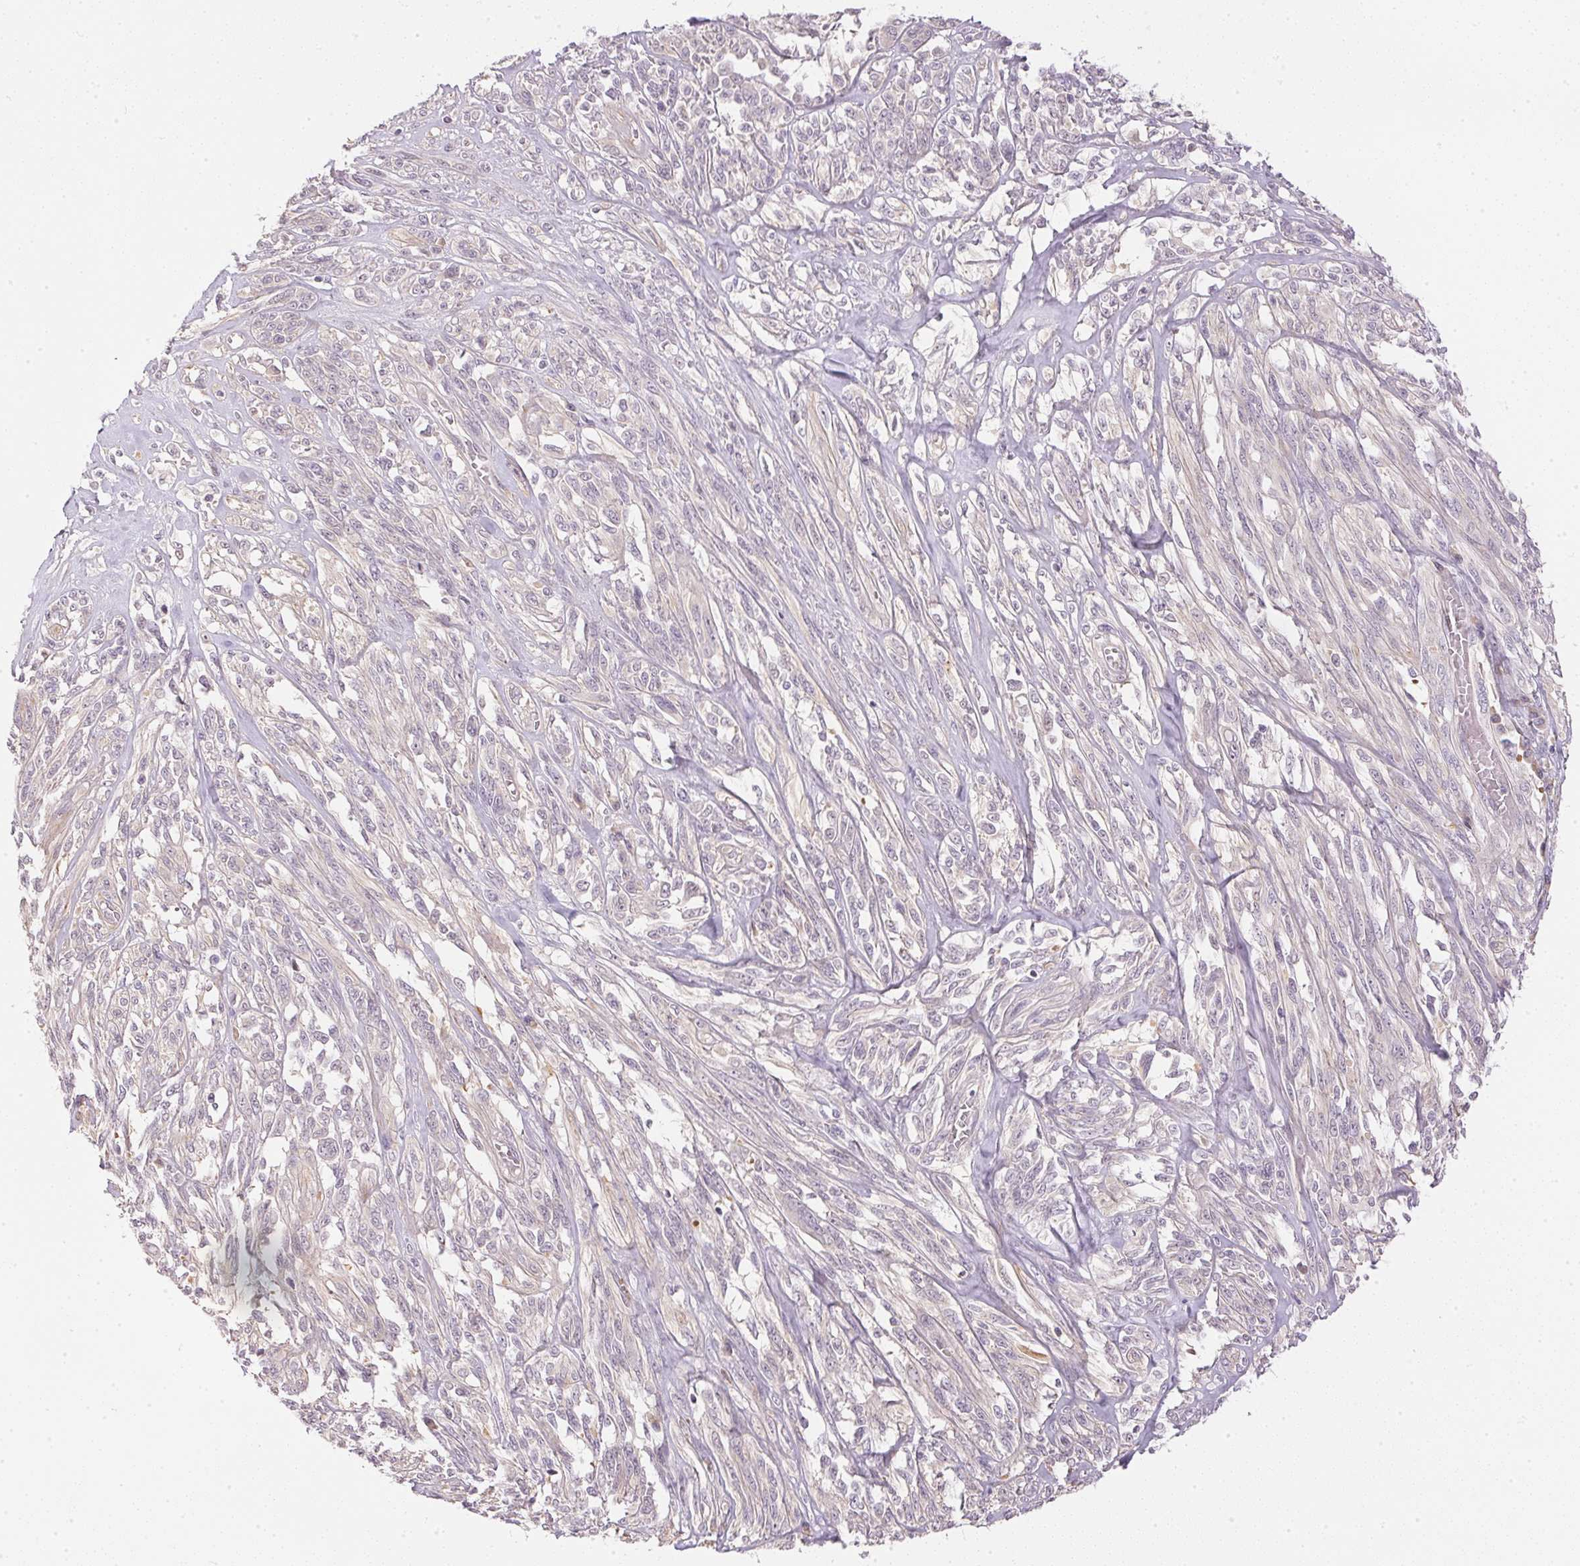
{"staining": {"intensity": "negative", "quantity": "none", "location": "none"}, "tissue": "melanoma", "cell_type": "Tumor cells", "image_type": "cancer", "snomed": [{"axis": "morphology", "description": "Malignant melanoma, NOS"}, {"axis": "topography", "description": "Skin"}], "caption": "DAB immunohistochemical staining of melanoma exhibits no significant positivity in tumor cells.", "gene": "TTC23L", "patient": {"sex": "female", "age": 91}}